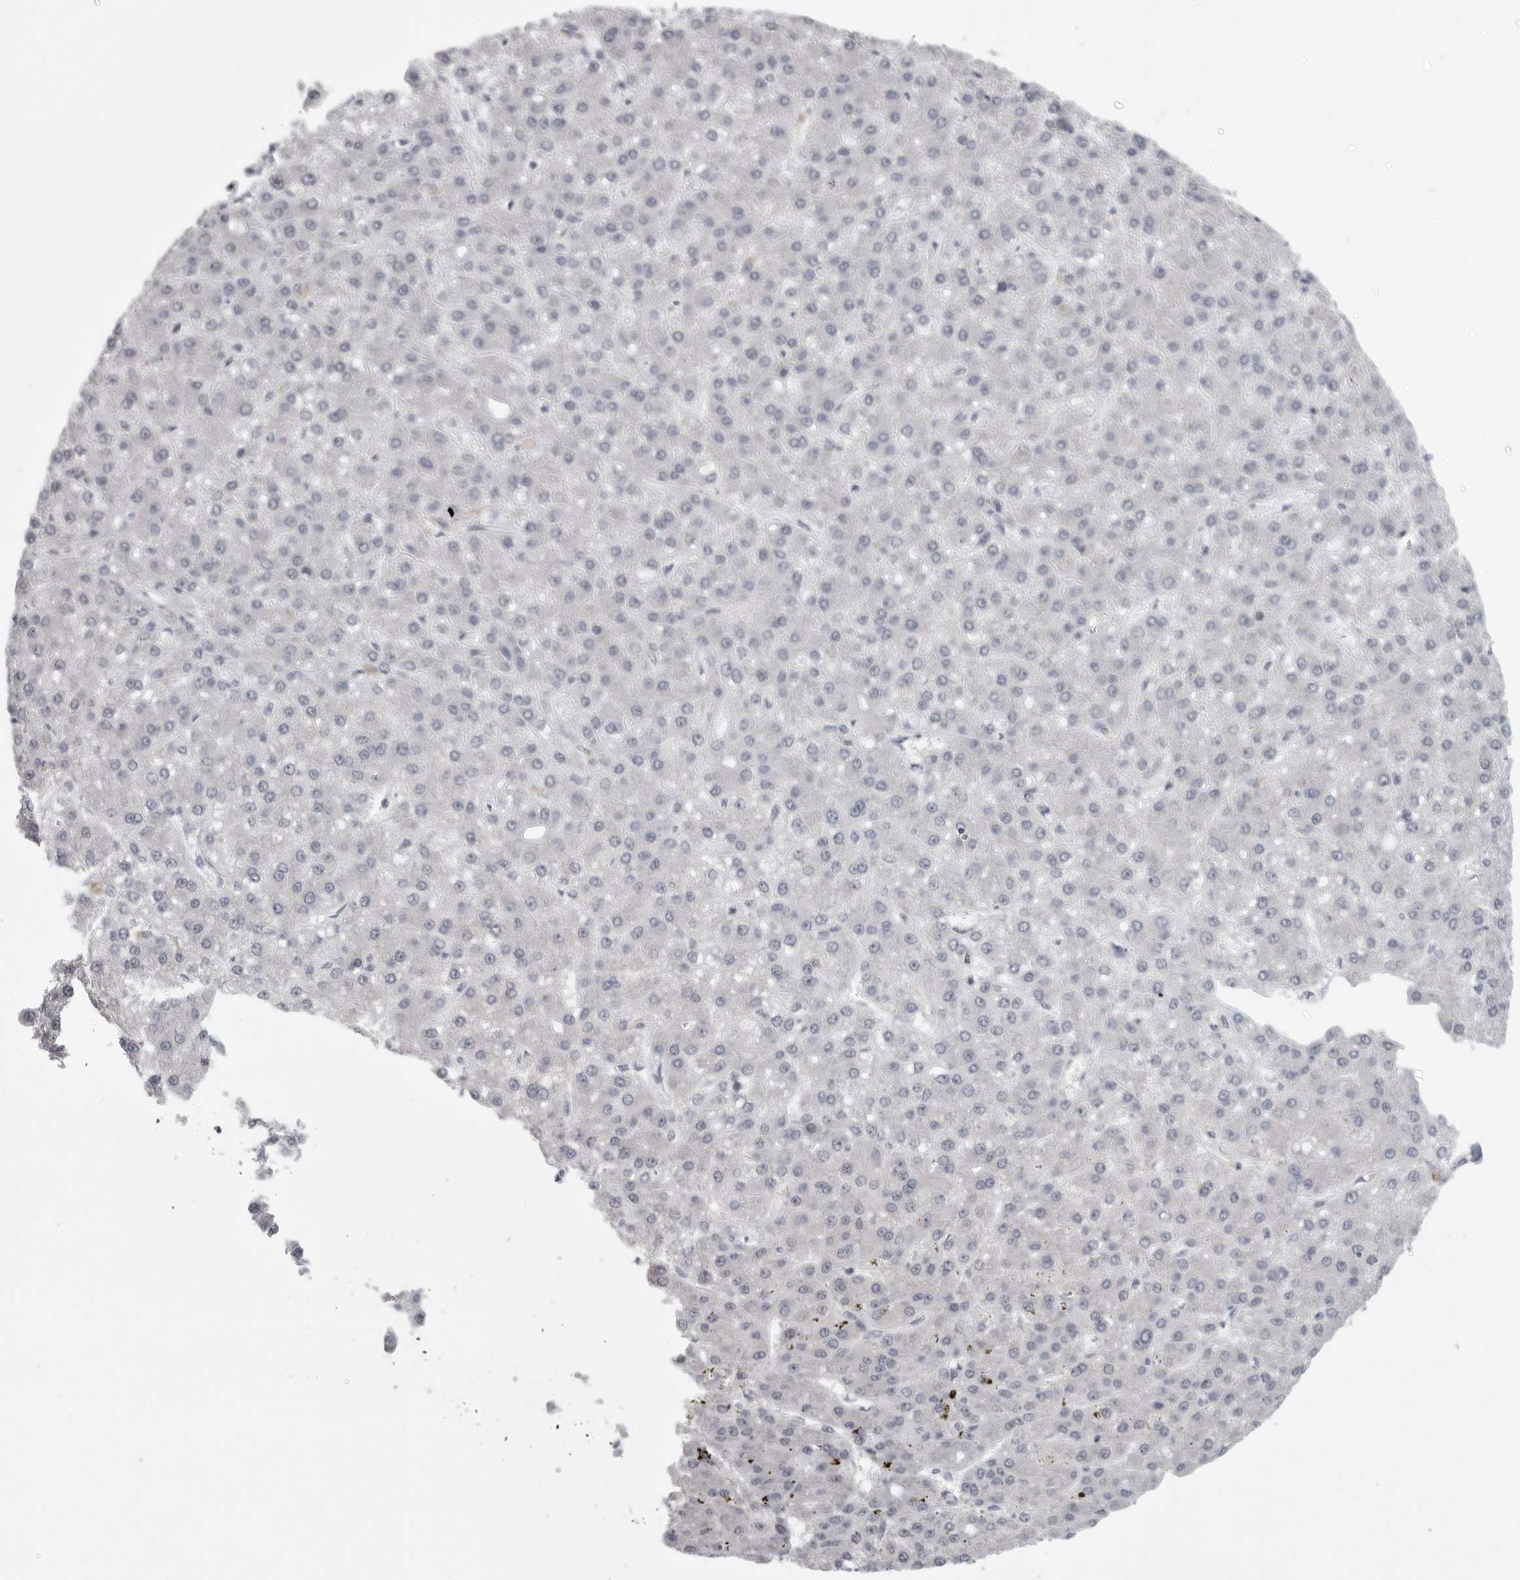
{"staining": {"intensity": "negative", "quantity": "none", "location": "none"}, "tissue": "liver cancer", "cell_type": "Tumor cells", "image_type": "cancer", "snomed": [{"axis": "morphology", "description": "Carcinoma, Hepatocellular, NOS"}, {"axis": "topography", "description": "Liver"}], "caption": "The immunohistochemistry (IHC) image has no significant positivity in tumor cells of liver hepatocellular carcinoma tissue.", "gene": "FBXO43", "patient": {"sex": "male", "age": 67}}